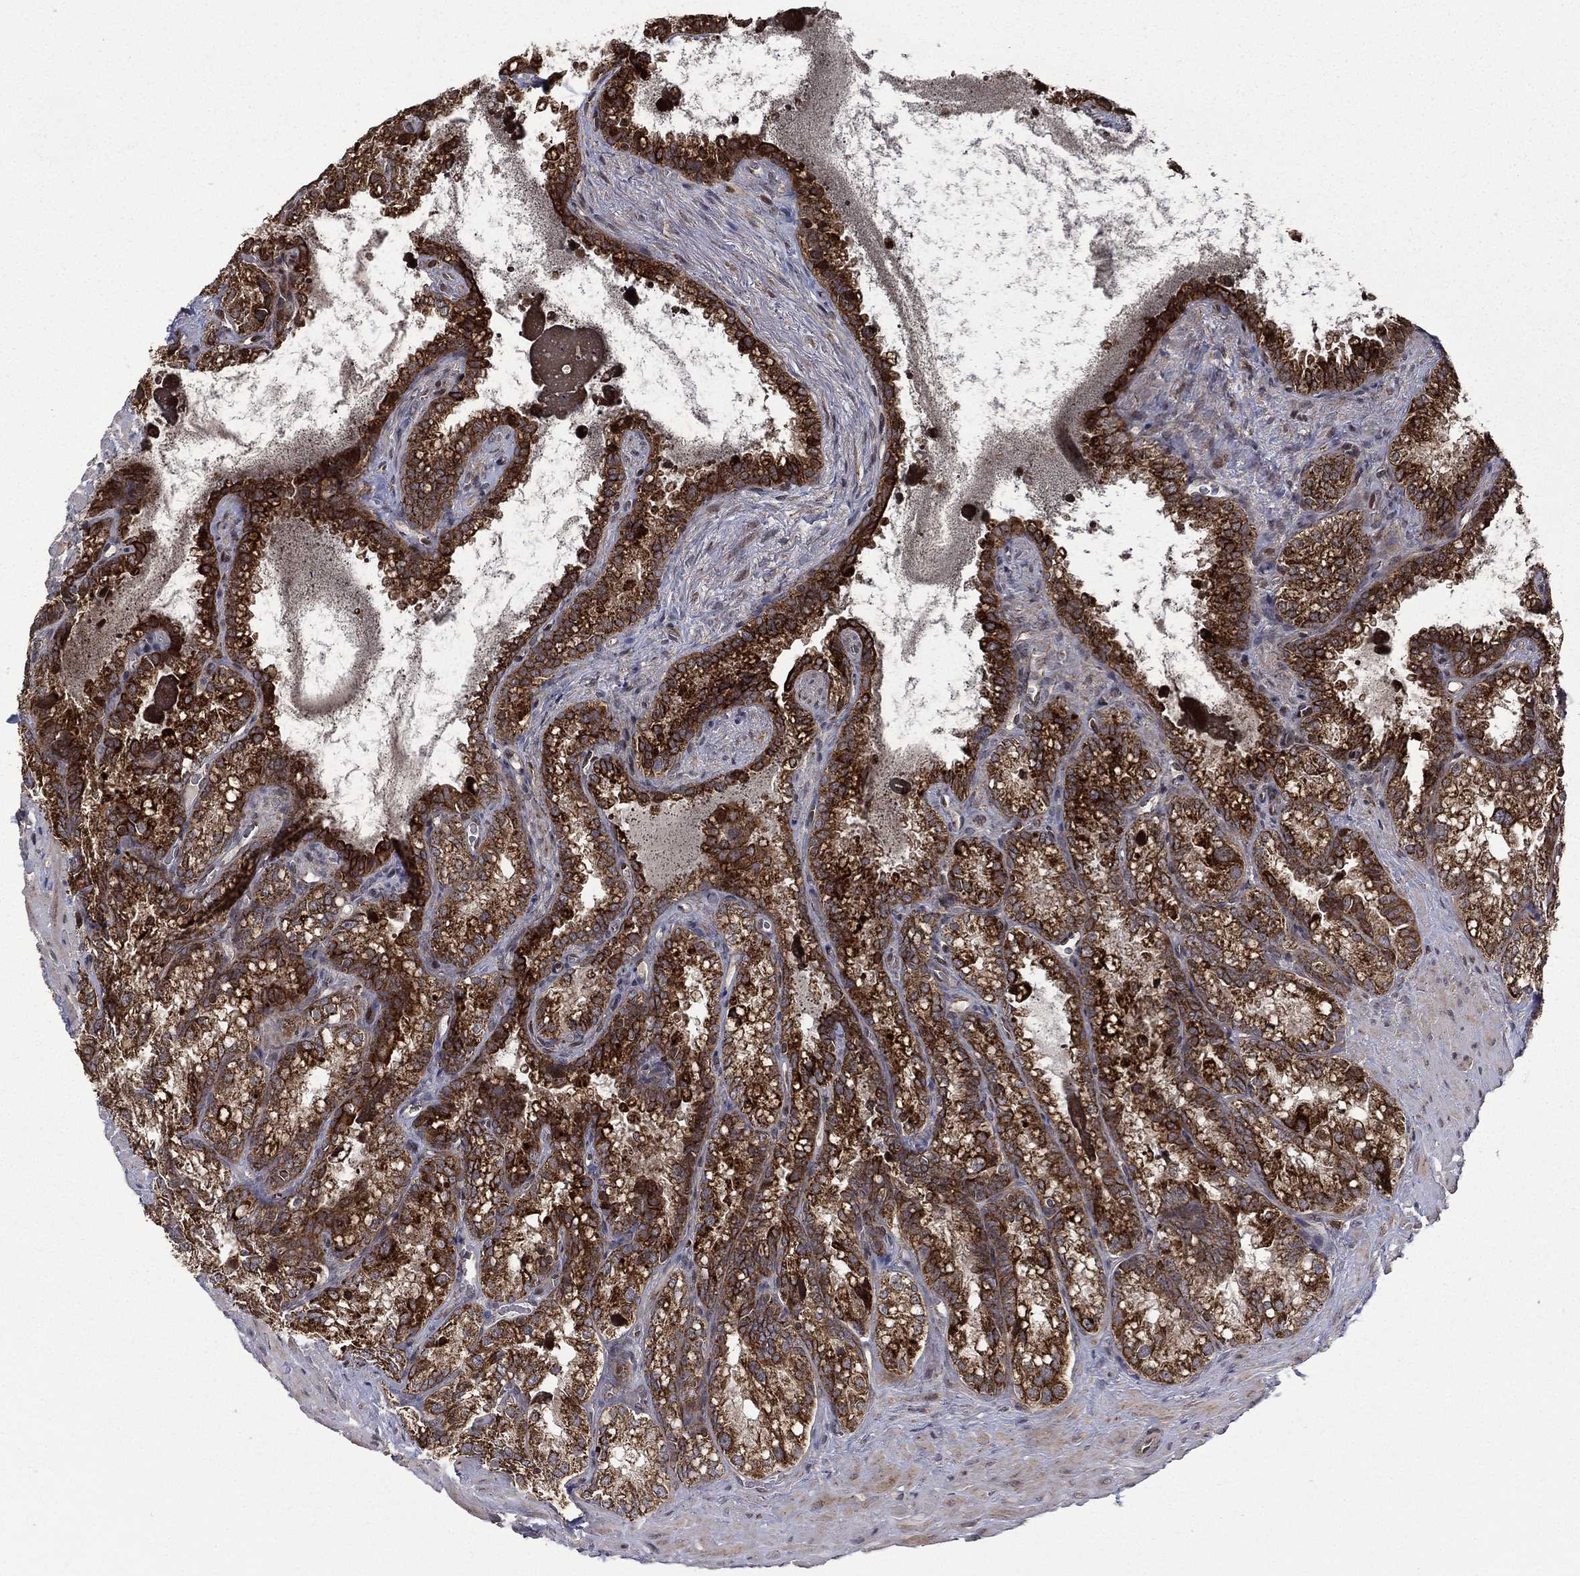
{"staining": {"intensity": "strong", "quantity": ">75%", "location": "cytoplasmic/membranous"}, "tissue": "seminal vesicle", "cell_type": "Glandular cells", "image_type": "normal", "snomed": [{"axis": "morphology", "description": "Normal tissue, NOS"}, {"axis": "topography", "description": "Seminal veicle"}], "caption": "IHC photomicrograph of unremarkable human seminal vesicle stained for a protein (brown), which demonstrates high levels of strong cytoplasmic/membranous staining in approximately >75% of glandular cells.", "gene": "GIMAP6", "patient": {"sex": "male", "age": 68}}